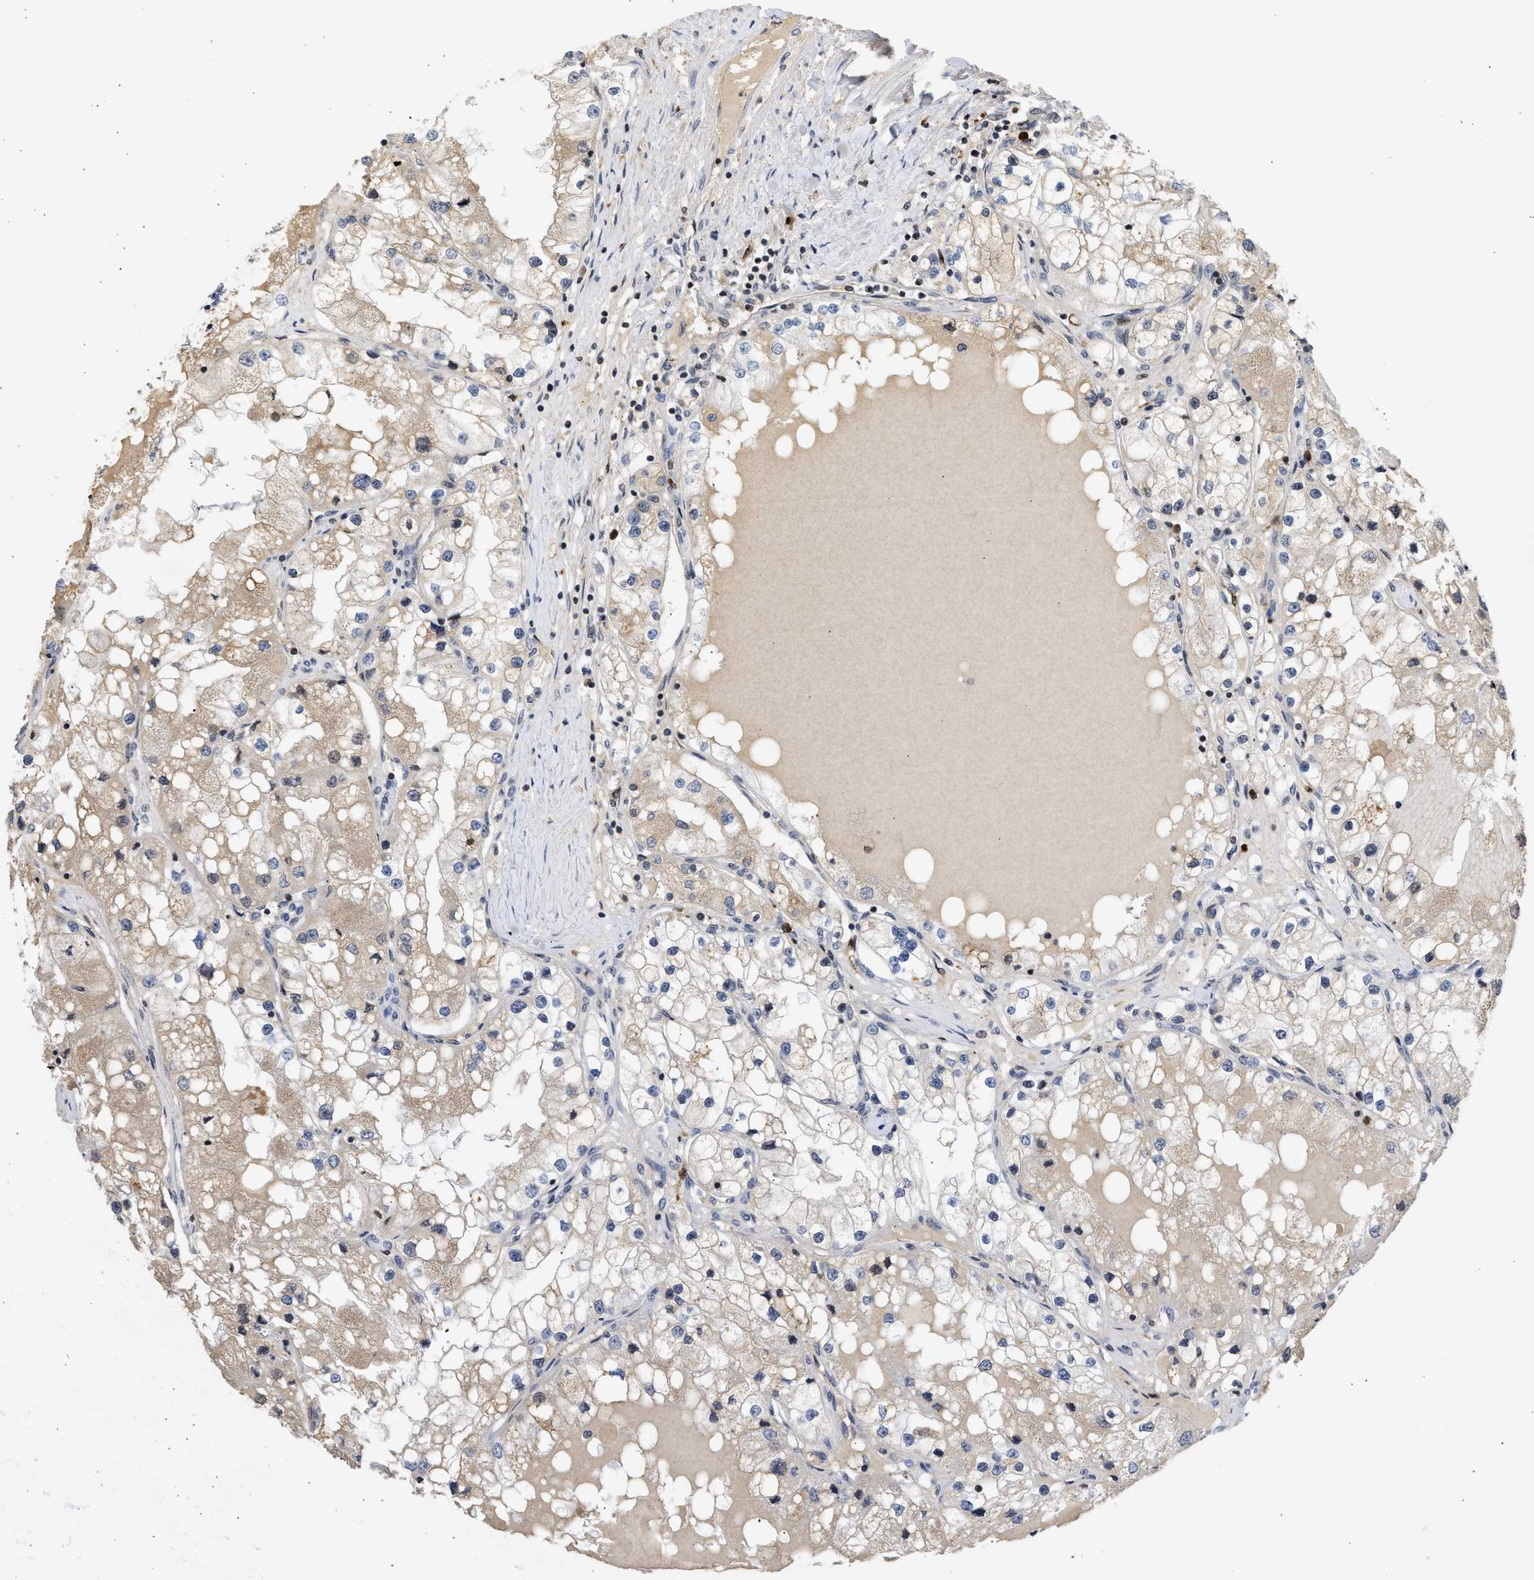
{"staining": {"intensity": "weak", "quantity": "<25%", "location": "cytoplasmic/membranous"}, "tissue": "renal cancer", "cell_type": "Tumor cells", "image_type": "cancer", "snomed": [{"axis": "morphology", "description": "Adenocarcinoma, NOS"}, {"axis": "topography", "description": "Kidney"}], "caption": "Immunohistochemistry (IHC) photomicrograph of neoplastic tissue: human adenocarcinoma (renal) stained with DAB displays no significant protein staining in tumor cells.", "gene": "ENSG00000142539", "patient": {"sex": "male", "age": 68}}